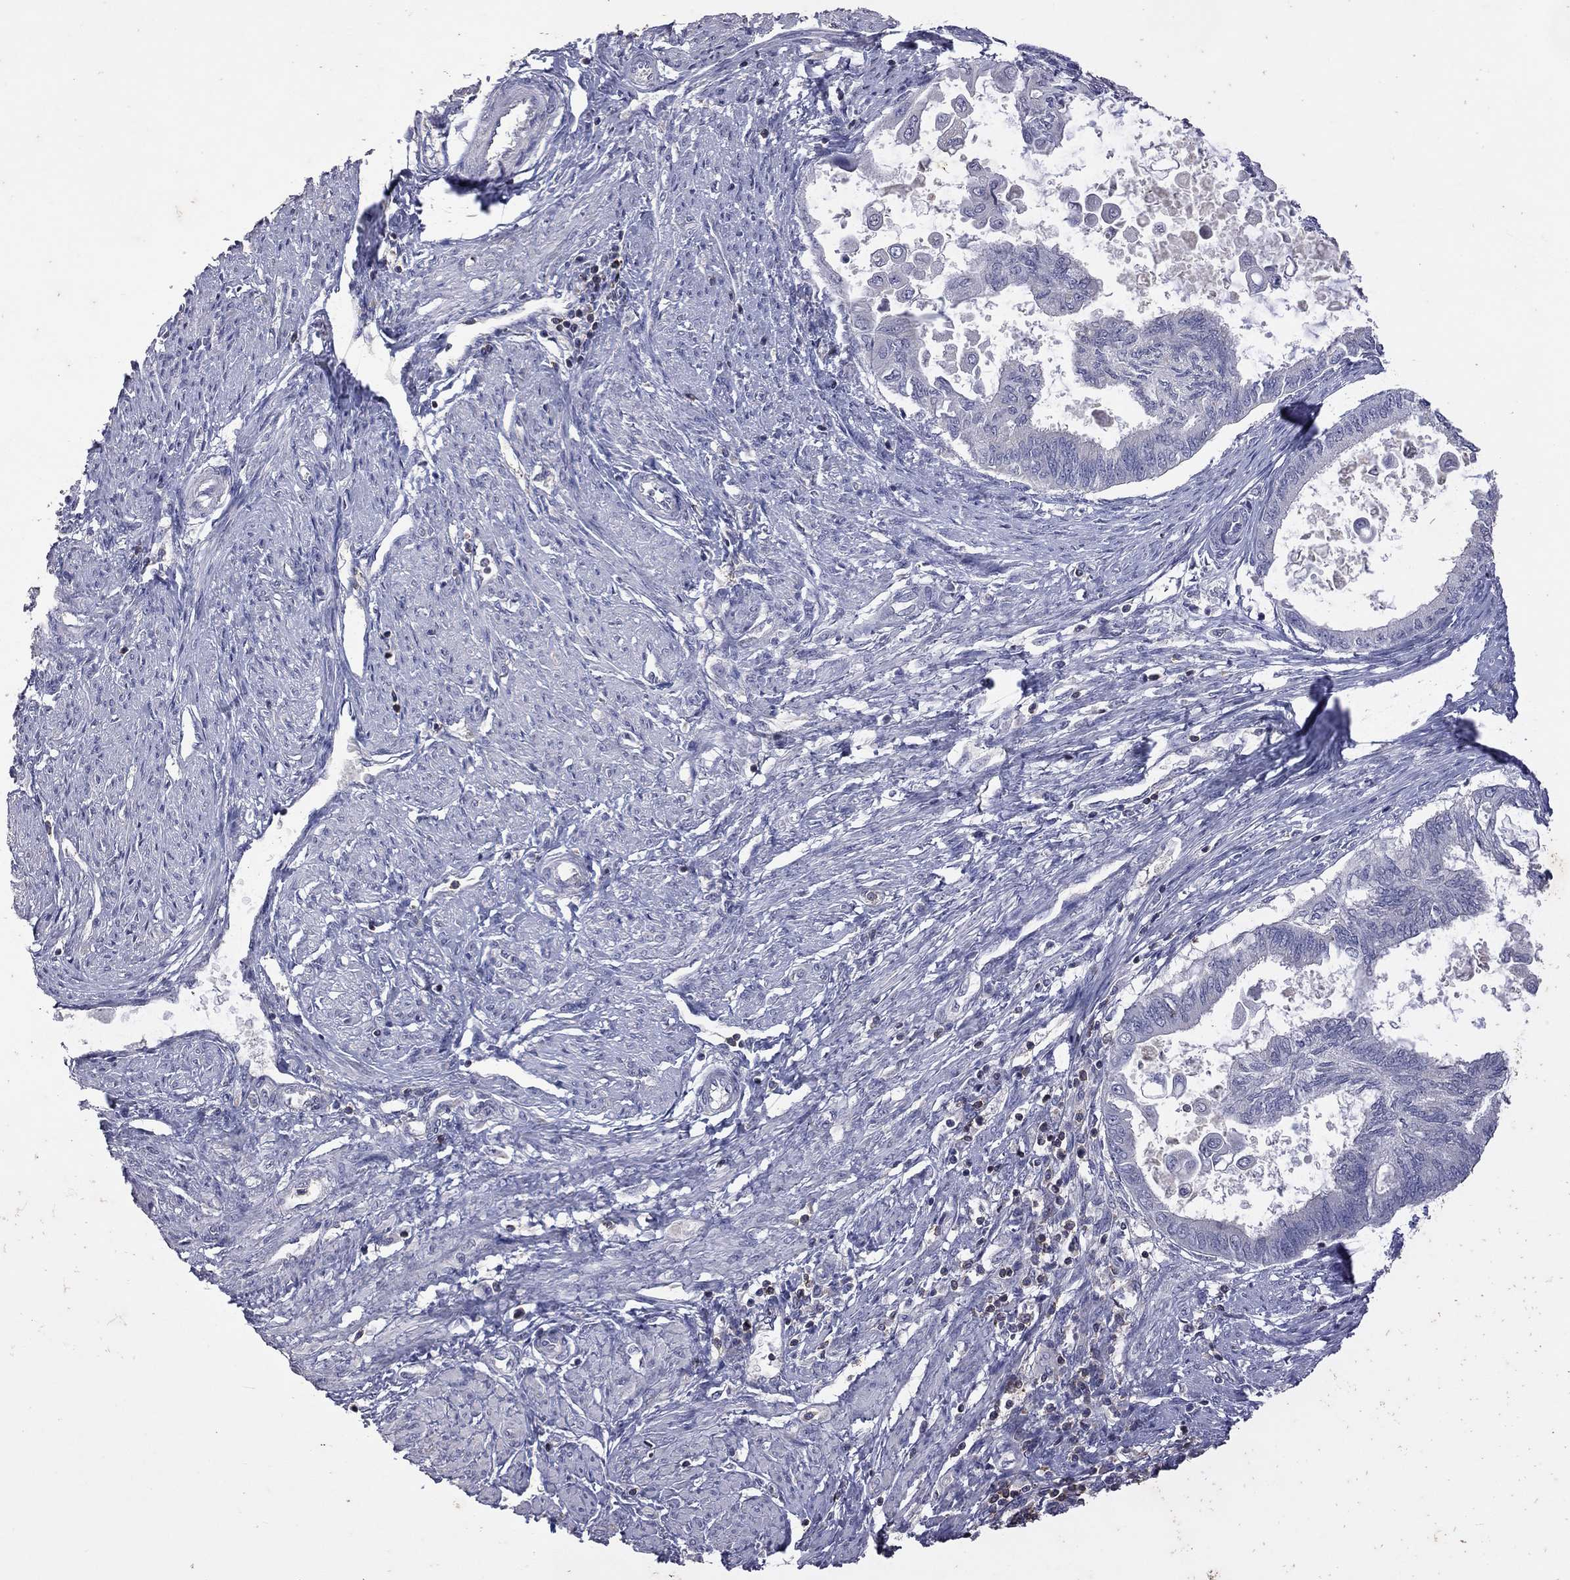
{"staining": {"intensity": "negative", "quantity": "none", "location": "none"}, "tissue": "endometrial cancer", "cell_type": "Tumor cells", "image_type": "cancer", "snomed": [{"axis": "morphology", "description": "Adenocarcinoma, NOS"}, {"axis": "topography", "description": "Endometrium"}], "caption": "A photomicrograph of endometrial cancer (adenocarcinoma) stained for a protein demonstrates no brown staining in tumor cells.", "gene": "IPCEF1", "patient": {"sex": "female", "age": 86}}